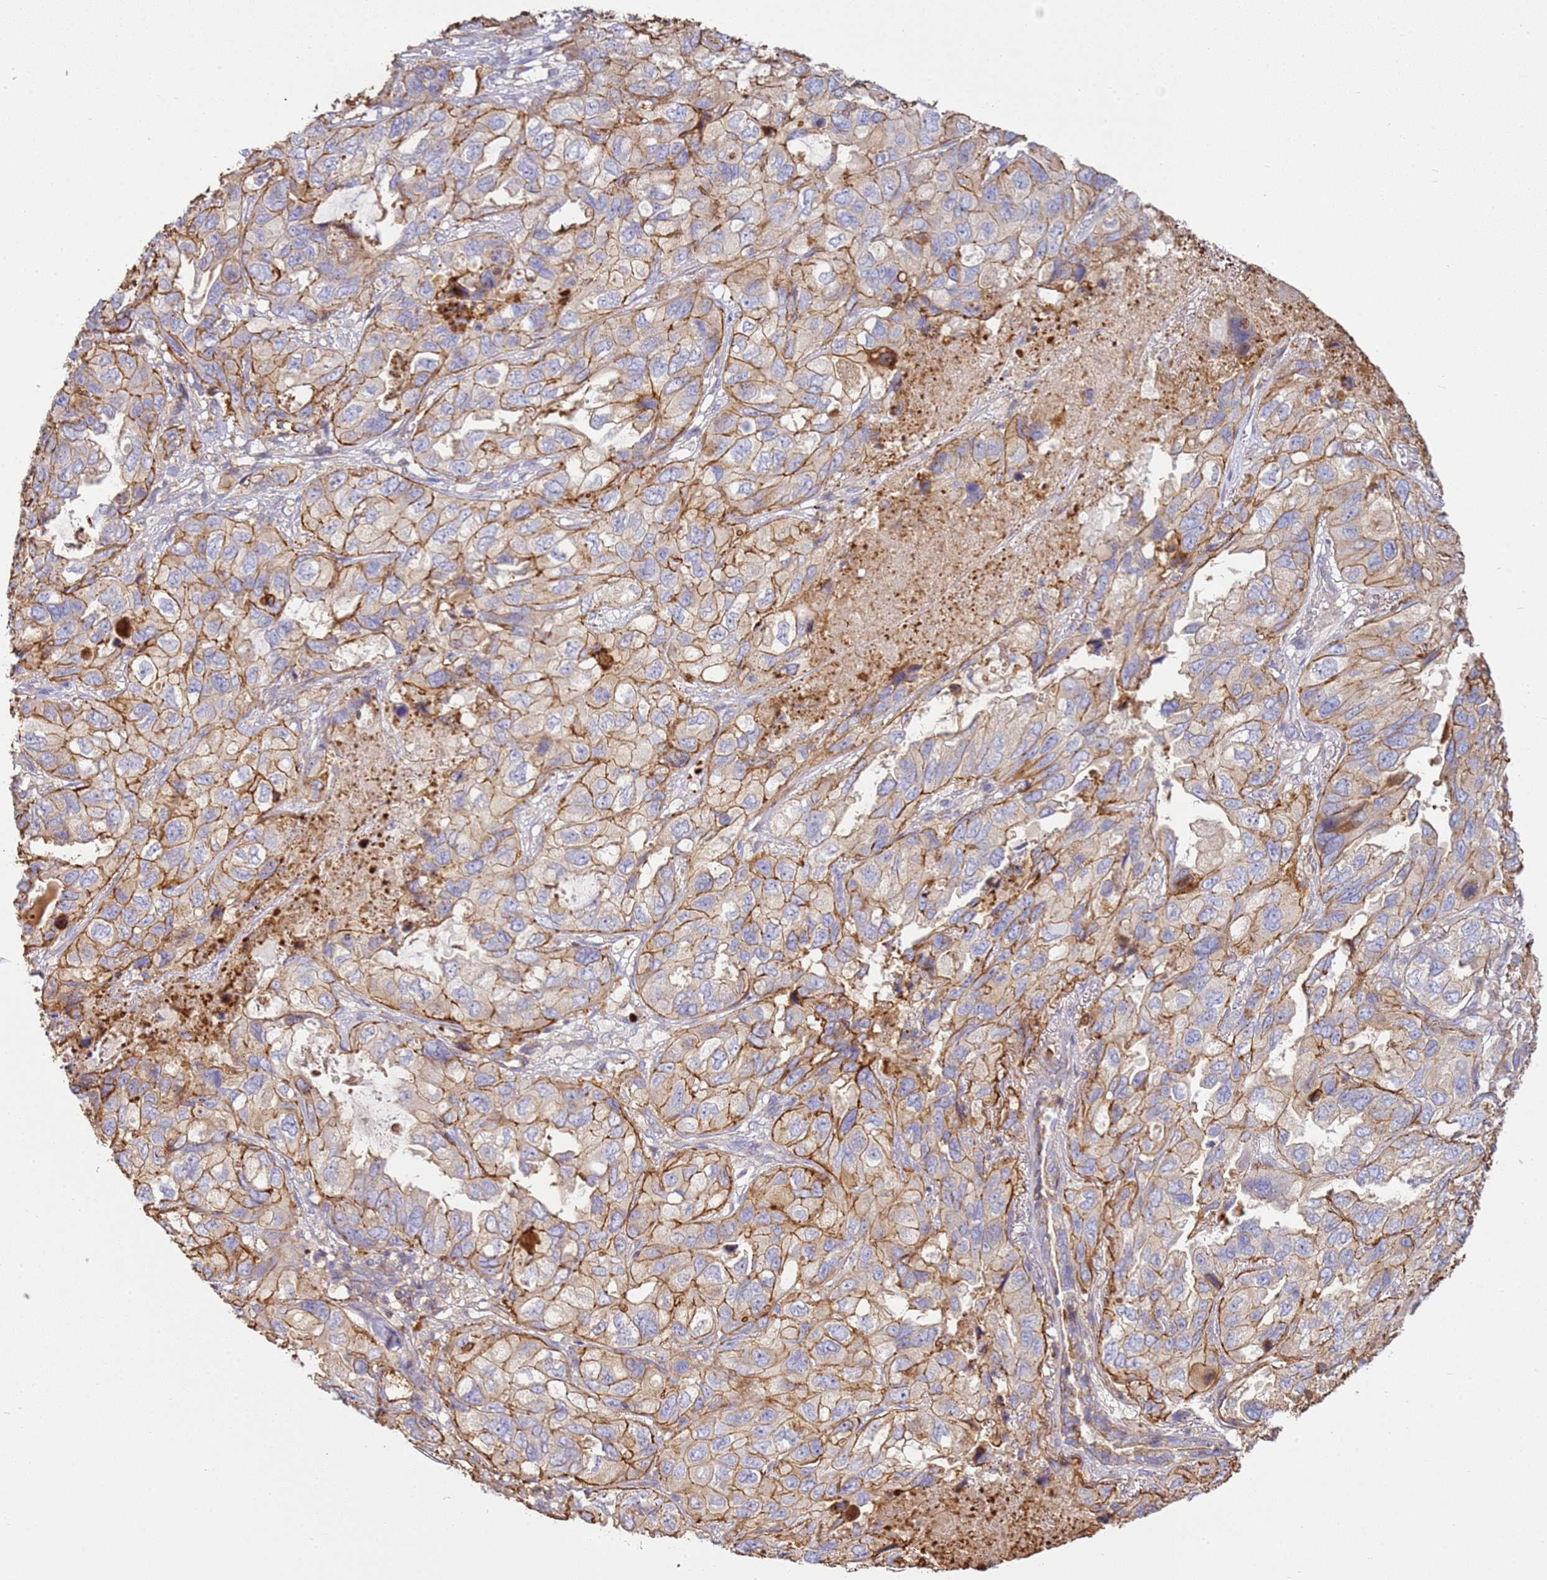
{"staining": {"intensity": "moderate", "quantity": "25%-75%", "location": "cytoplasmic/membranous"}, "tissue": "lung cancer", "cell_type": "Tumor cells", "image_type": "cancer", "snomed": [{"axis": "morphology", "description": "Squamous cell carcinoma, NOS"}, {"axis": "topography", "description": "Lung"}], "caption": "Moderate cytoplasmic/membranous expression for a protein is seen in about 25%-75% of tumor cells of lung squamous cell carcinoma using immunohistochemistry (IHC).", "gene": "NDUFAF4", "patient": {"sex": "female", "age": 73}}